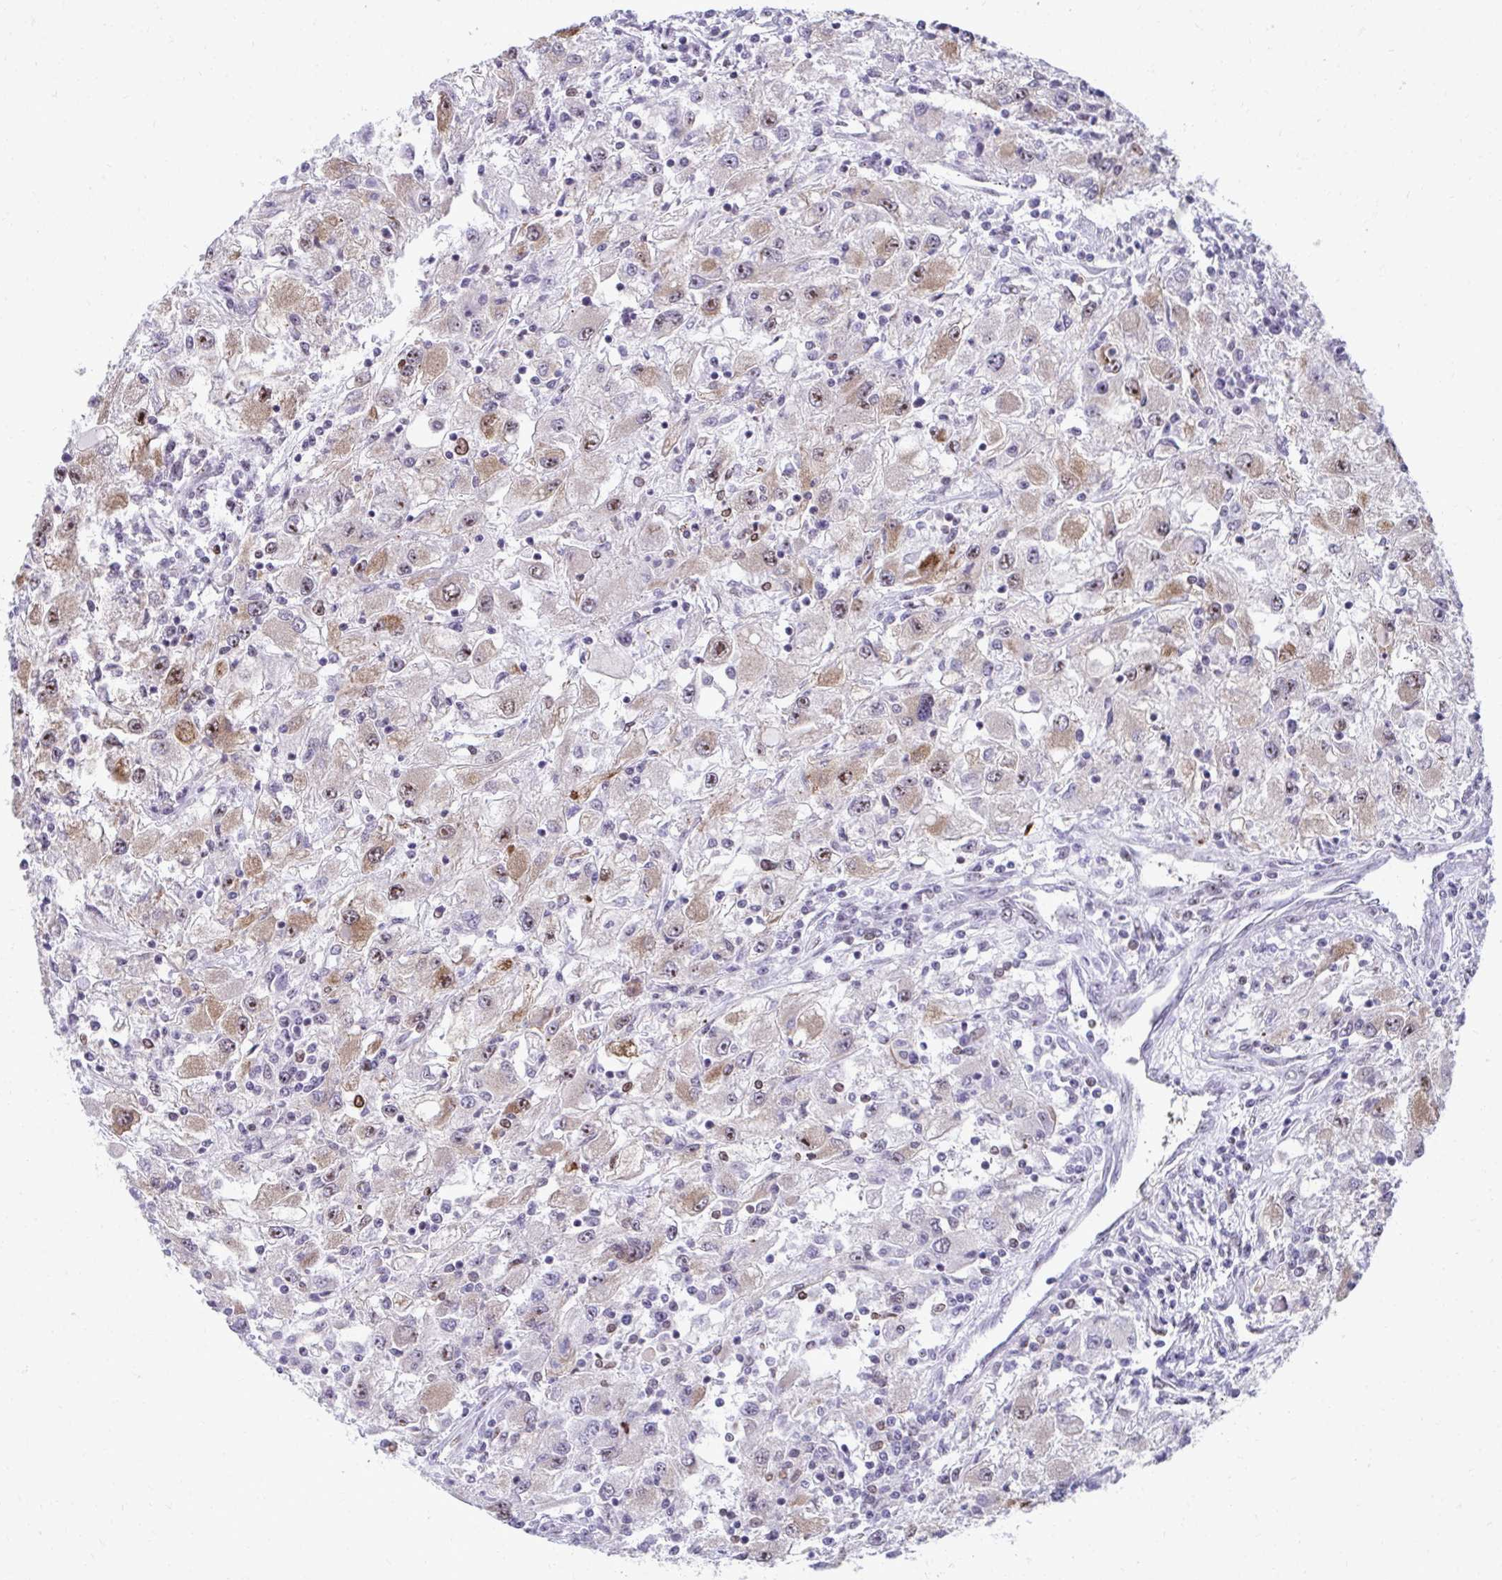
{"staining": {"intensity": "moderate", "quantity": "25%-75%", "location": "cytoplasmic/membranous,nuclear"}, "tissue": "renal cancer", "cell_type": "Tumor cells", "image_type": "cancer", "snomed": [{"axis": "morphology", "description": "Adenocarcinoma, NOS"}, {"axis": "topography", "description": "Kidney"}], "caption": "Immunohistochemical staining of human renal cancer exhibits moderate cytoplasmic/membranous and nuclear protein expression in approximately 25%-75% of tumor cells.", "gene": "PELP1", "patient": {"sex": "female", "age": 67}}